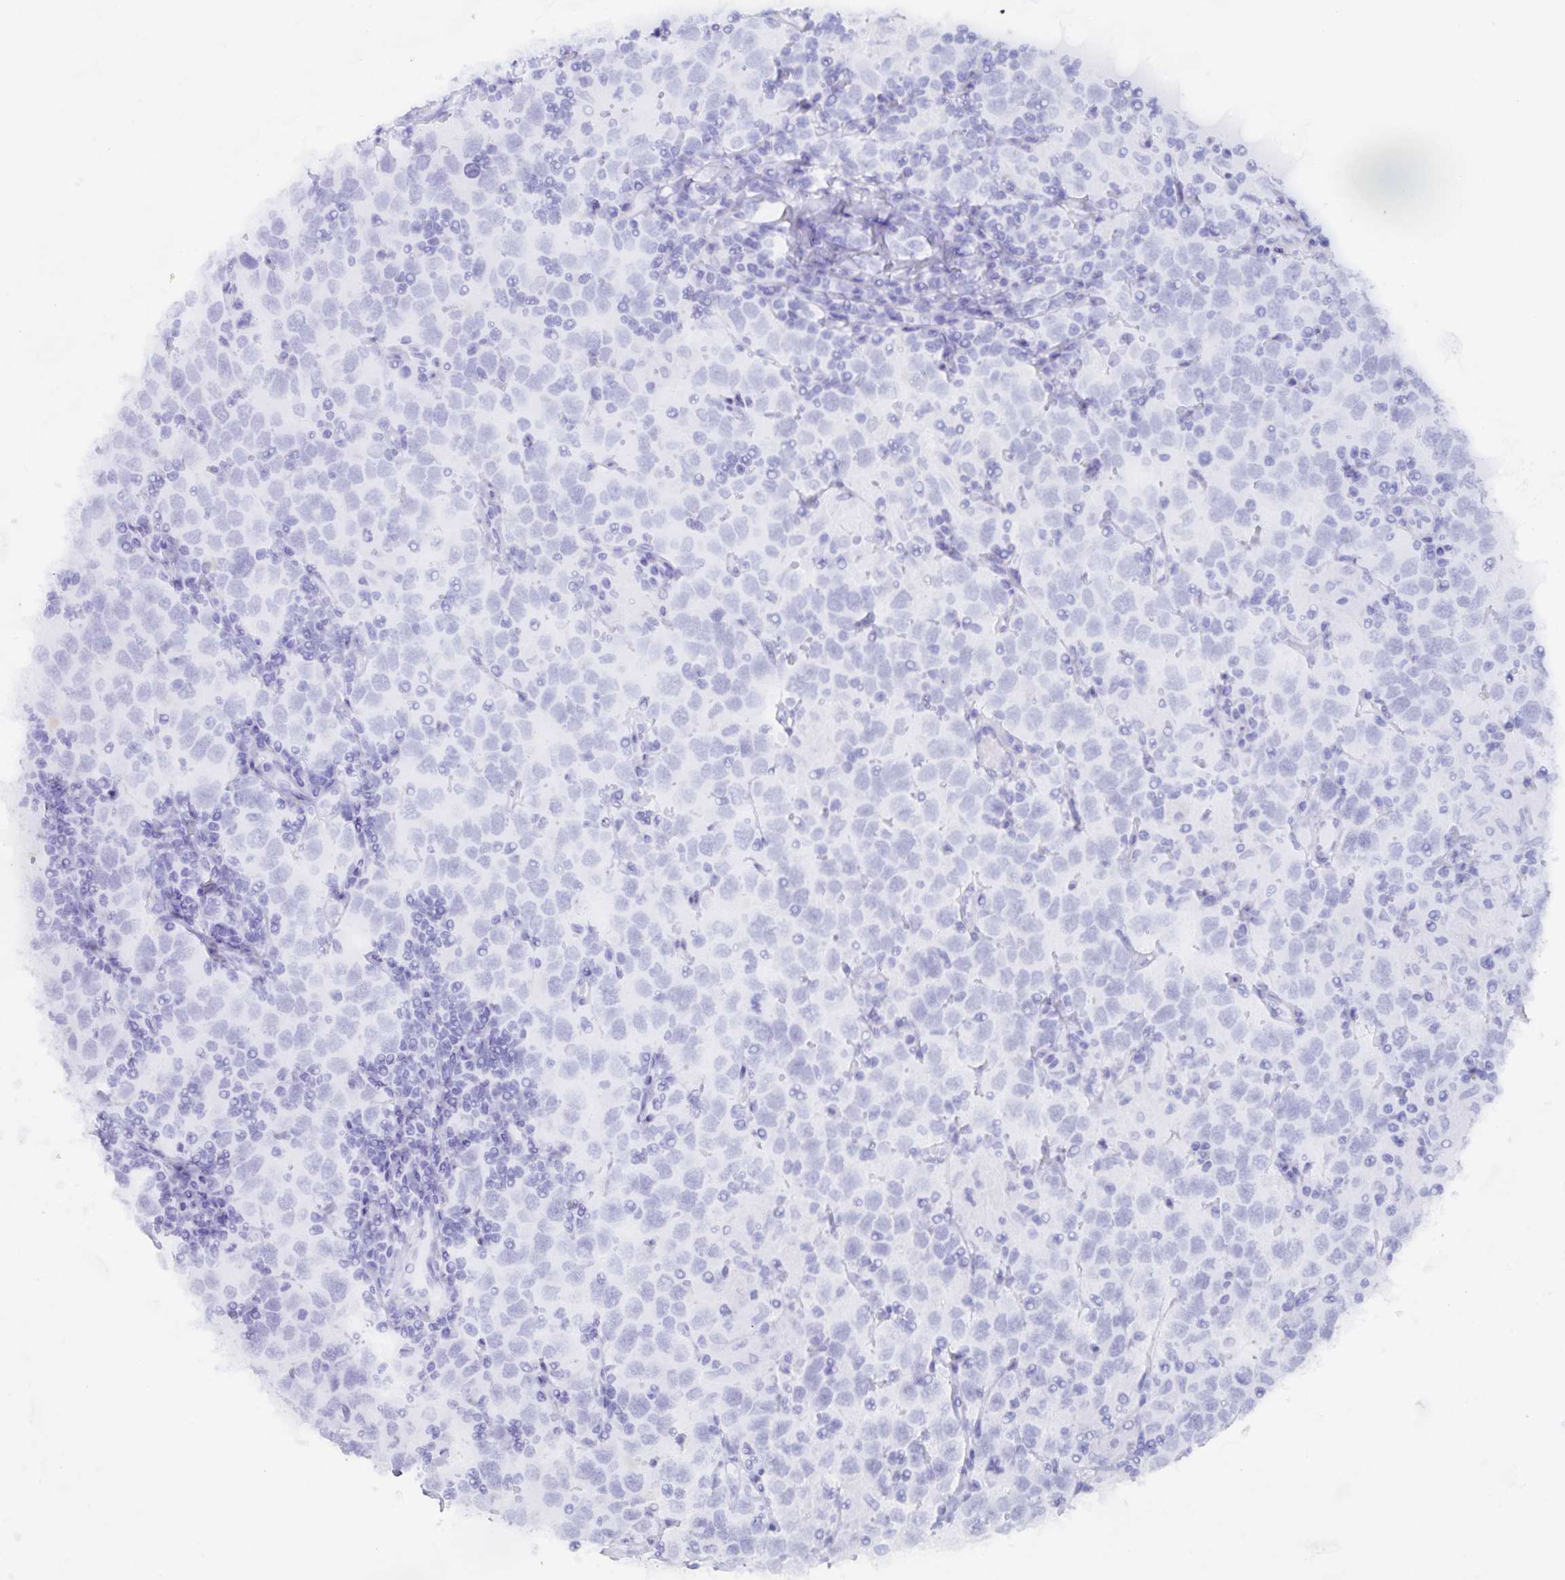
{"staining": {"intensity": "negative", "quantity": "none", "location": "none"}, "tissue": "testis cancer", "cell_type": "Tumor cells", "image_type": "cancer", "snomed": [{"axis": "morphology", "description": "Seminoma, NOS"}, {"axis": "topography", "description": "Testis"}], "caption": "Tumor cells show no significant protein staining in testis cancer (seminoma).", "gene": "POU2F3", "patient": {"sex": "male", "age": 41}}